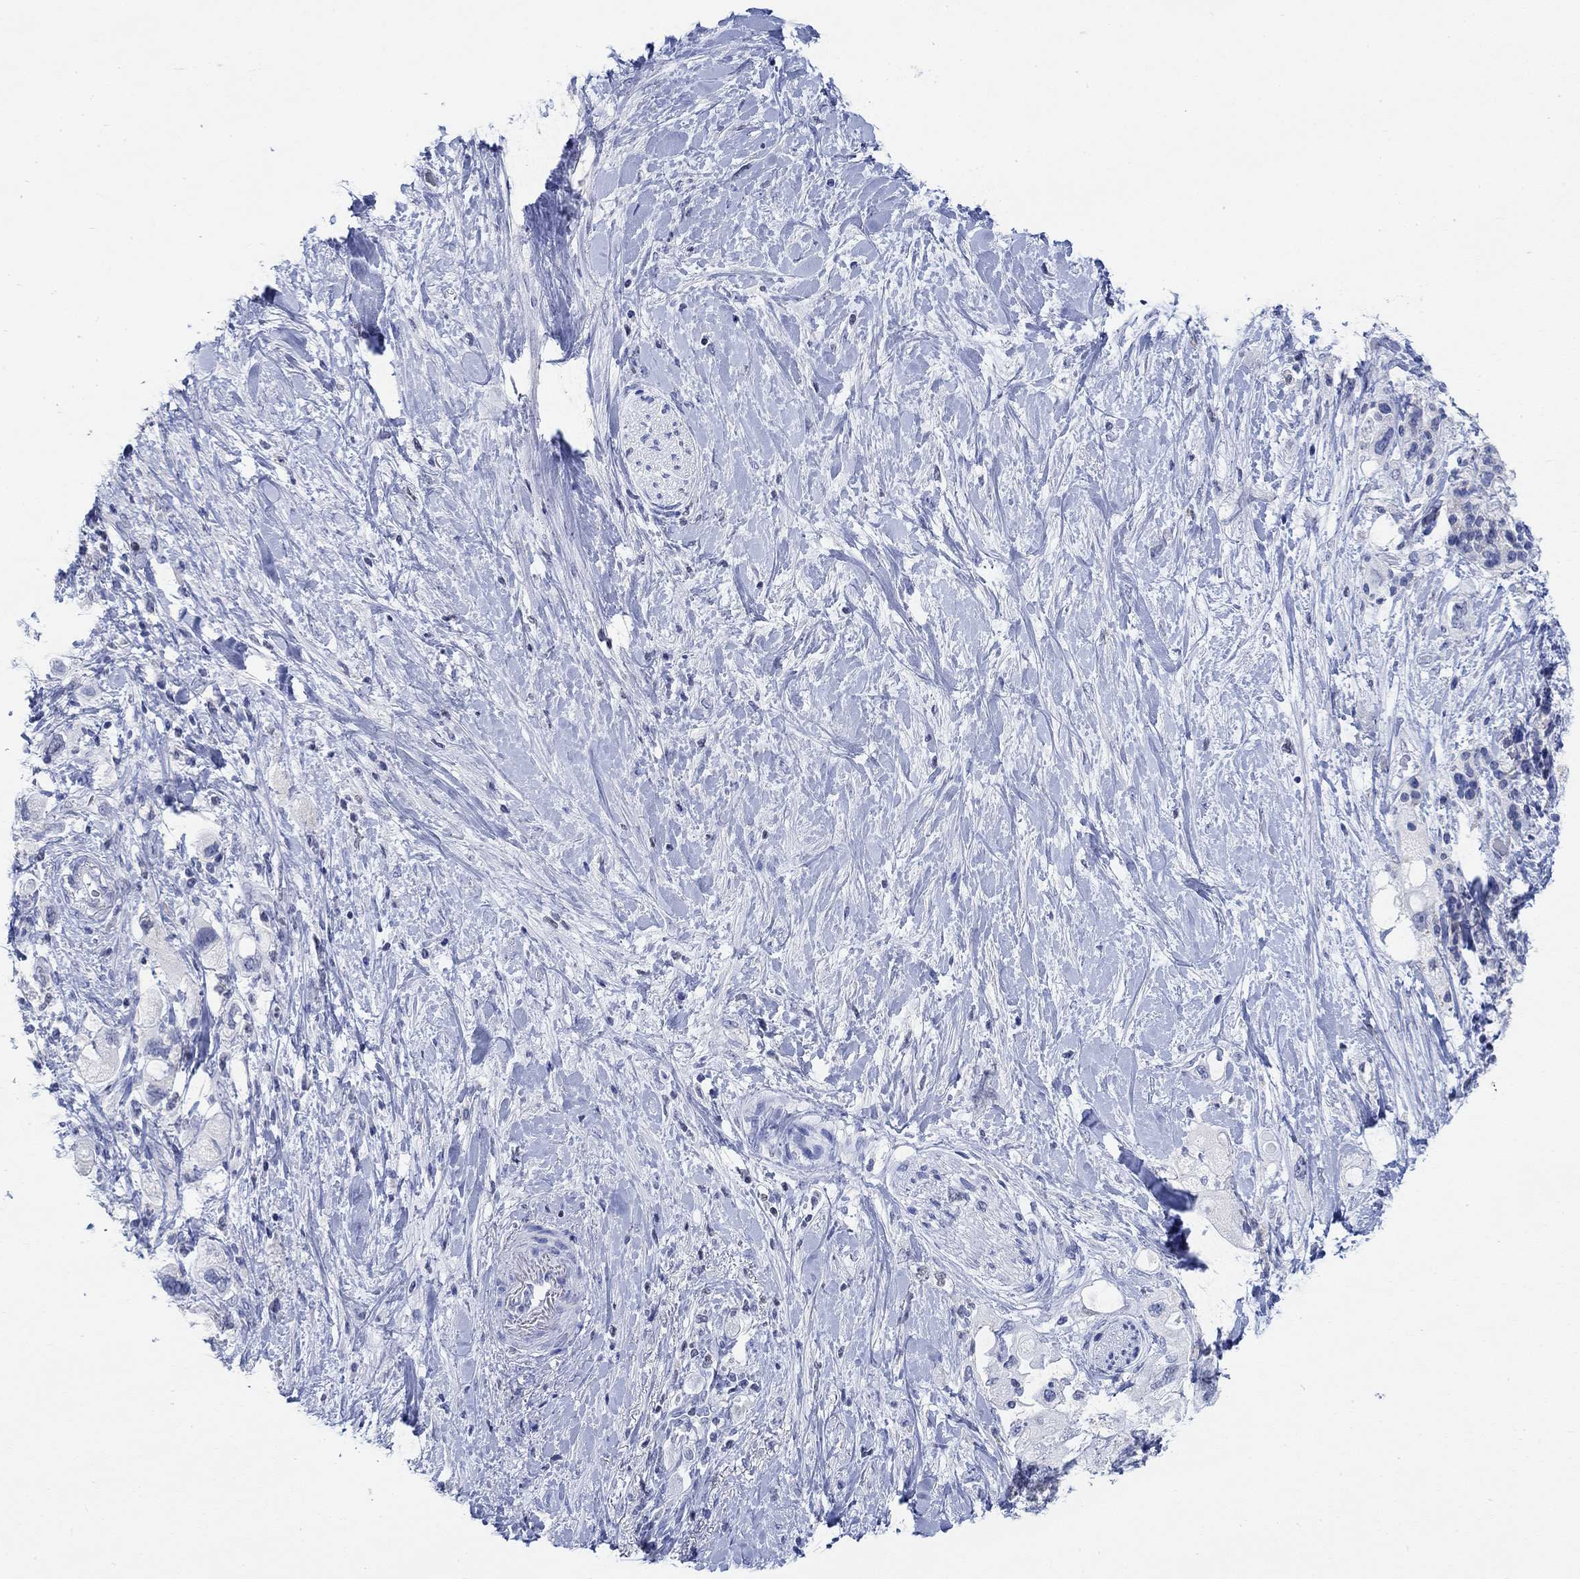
{"staining": {"intensity": "negative", "quantity": "none", "location": "none"}, "tissue": "pancreatic cancer", "cell_type": "Tumor cells", "image_type": "cancer", "snomed": [{"axis": "morphology", "description": "Adenocarcinoma, NOS"}, {"axis": "topography", "description": "Pancreas"}], "caption": "IHC histopathology image of neoplastic tissue: pancreatic adenocarcinoma stained with DAB (3,3'-diaminobenzidine) displays no significant protein positivity in tumor cells.", "gene": "PPP1R17", "patient": {"sex": "female", "age": 56}}